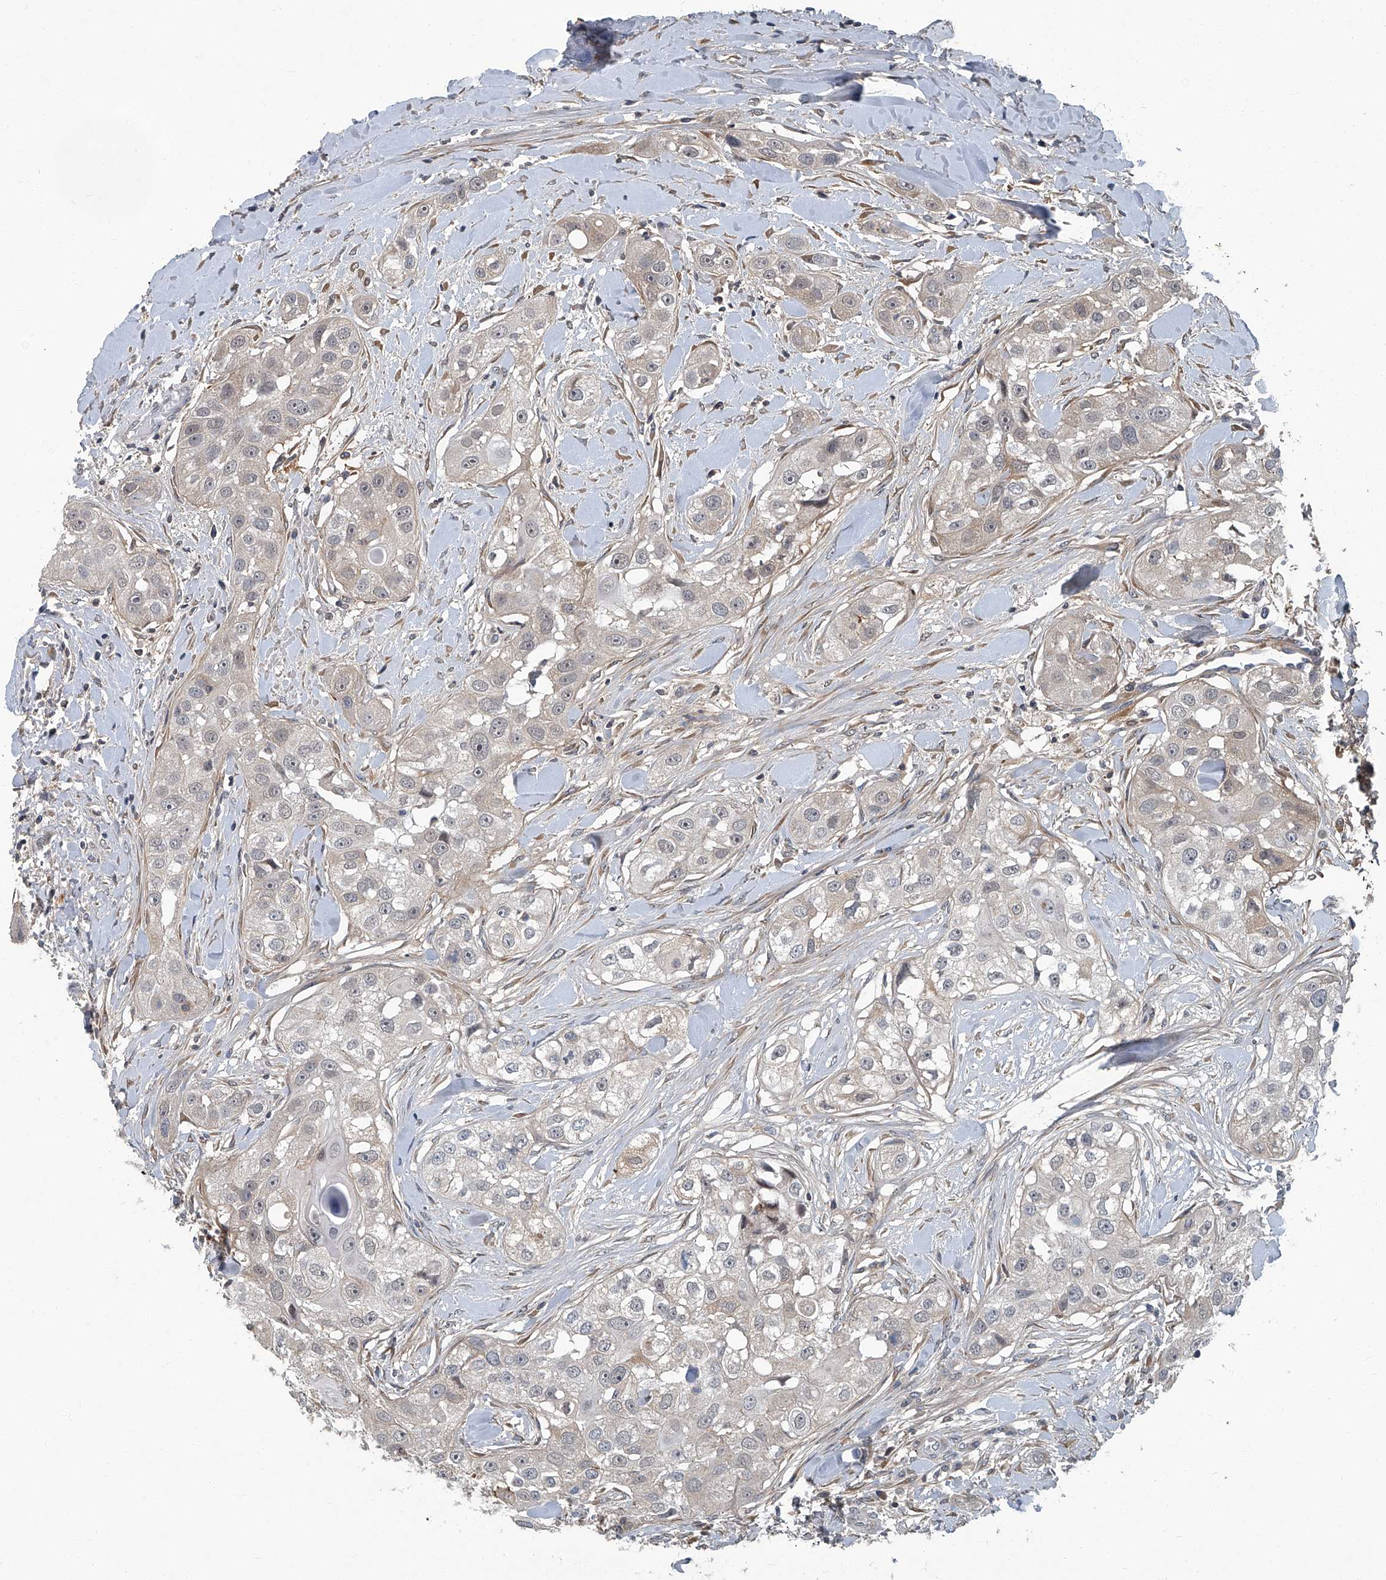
{"staining": {"intensity": "negative", "quantity": "none", "location": "none"}, "tissue": "head and neck cancer", "cell_type": "Tumor cells", "image_type": "cancer", "snomed": [{"axis": "morphology", "description": "Normal tissue, NOS"}, {"axis": "morphology", "description": "Squamous cell carcinoma, NOS"}, {"axis": "topography", "description": "Skeletal muscle"}, {"axis": "topography", "description": "Head-Neck"}], "caption": "Head and neck cancer (squamous cell carcinoma) stained for a protein using immunohistochemistry demonstrates no staining tumor cells.", "gene": "AKNAD1", "patient": {"sex": "male", "age": 51}}